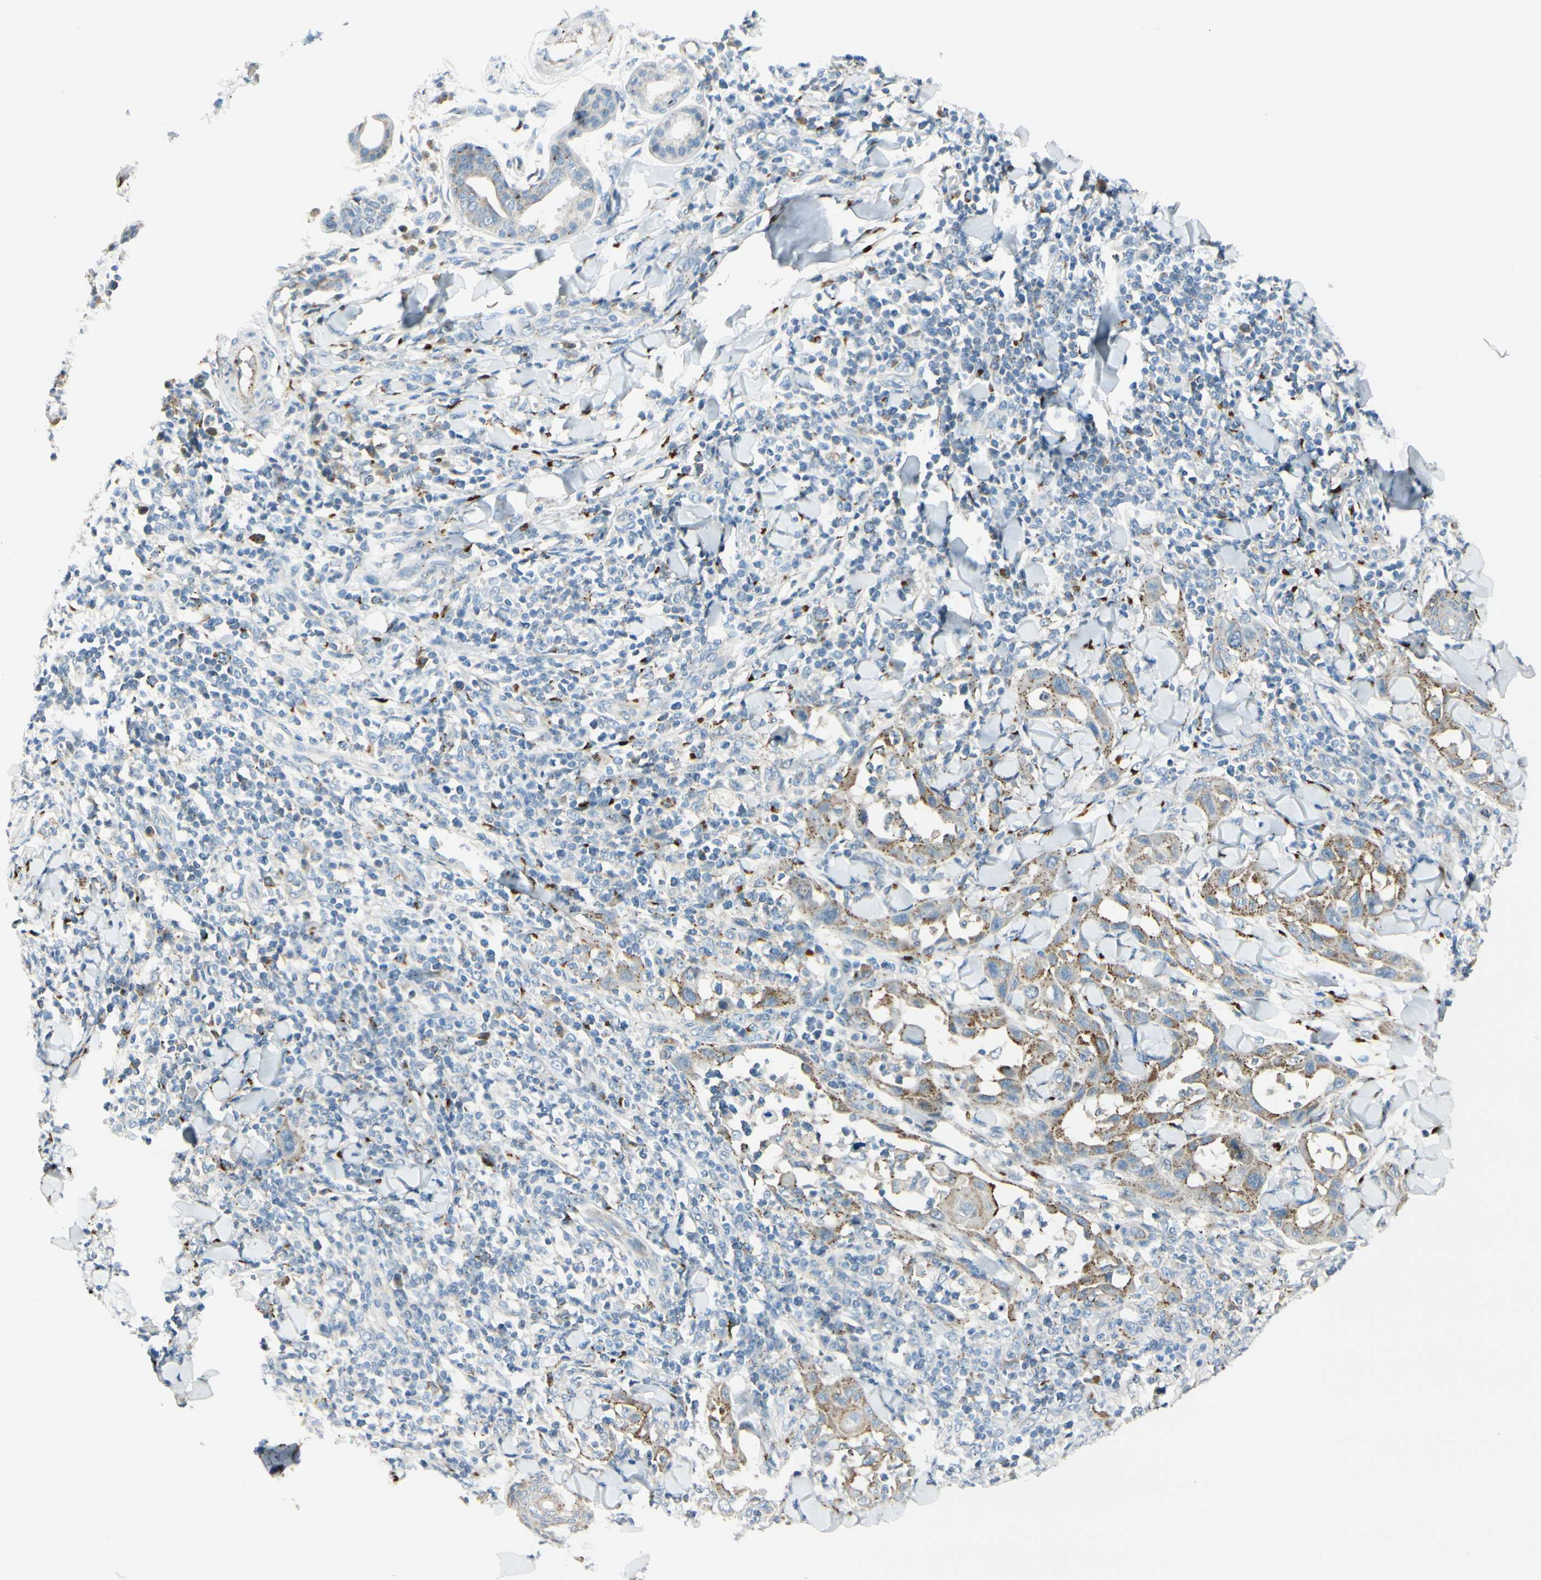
{"staining": {"intensity": "moderate", "quantity": "25%-75%", "location": "cytoplasmic/membranous"}, "tissue": "skin cancer", "cell_type": "Tumor cells", "image_type": "cancer", "snomed": [{"axis": "morphology", "description": "Squamous cell carcinoma, NOS"}, {"axis": "topography", "description": "Skin"}], "caption": "IHC (DAB (3,3'-diaminobenzidine)) staining of human skin cancer (squamous cell carcinoma) demonstrates moderate cytoplasmic/membranous protein expression in about 25%-75% of tumor cells.", "gene": "GALNT5", "patient": {"sex": "male", "age": 24}}